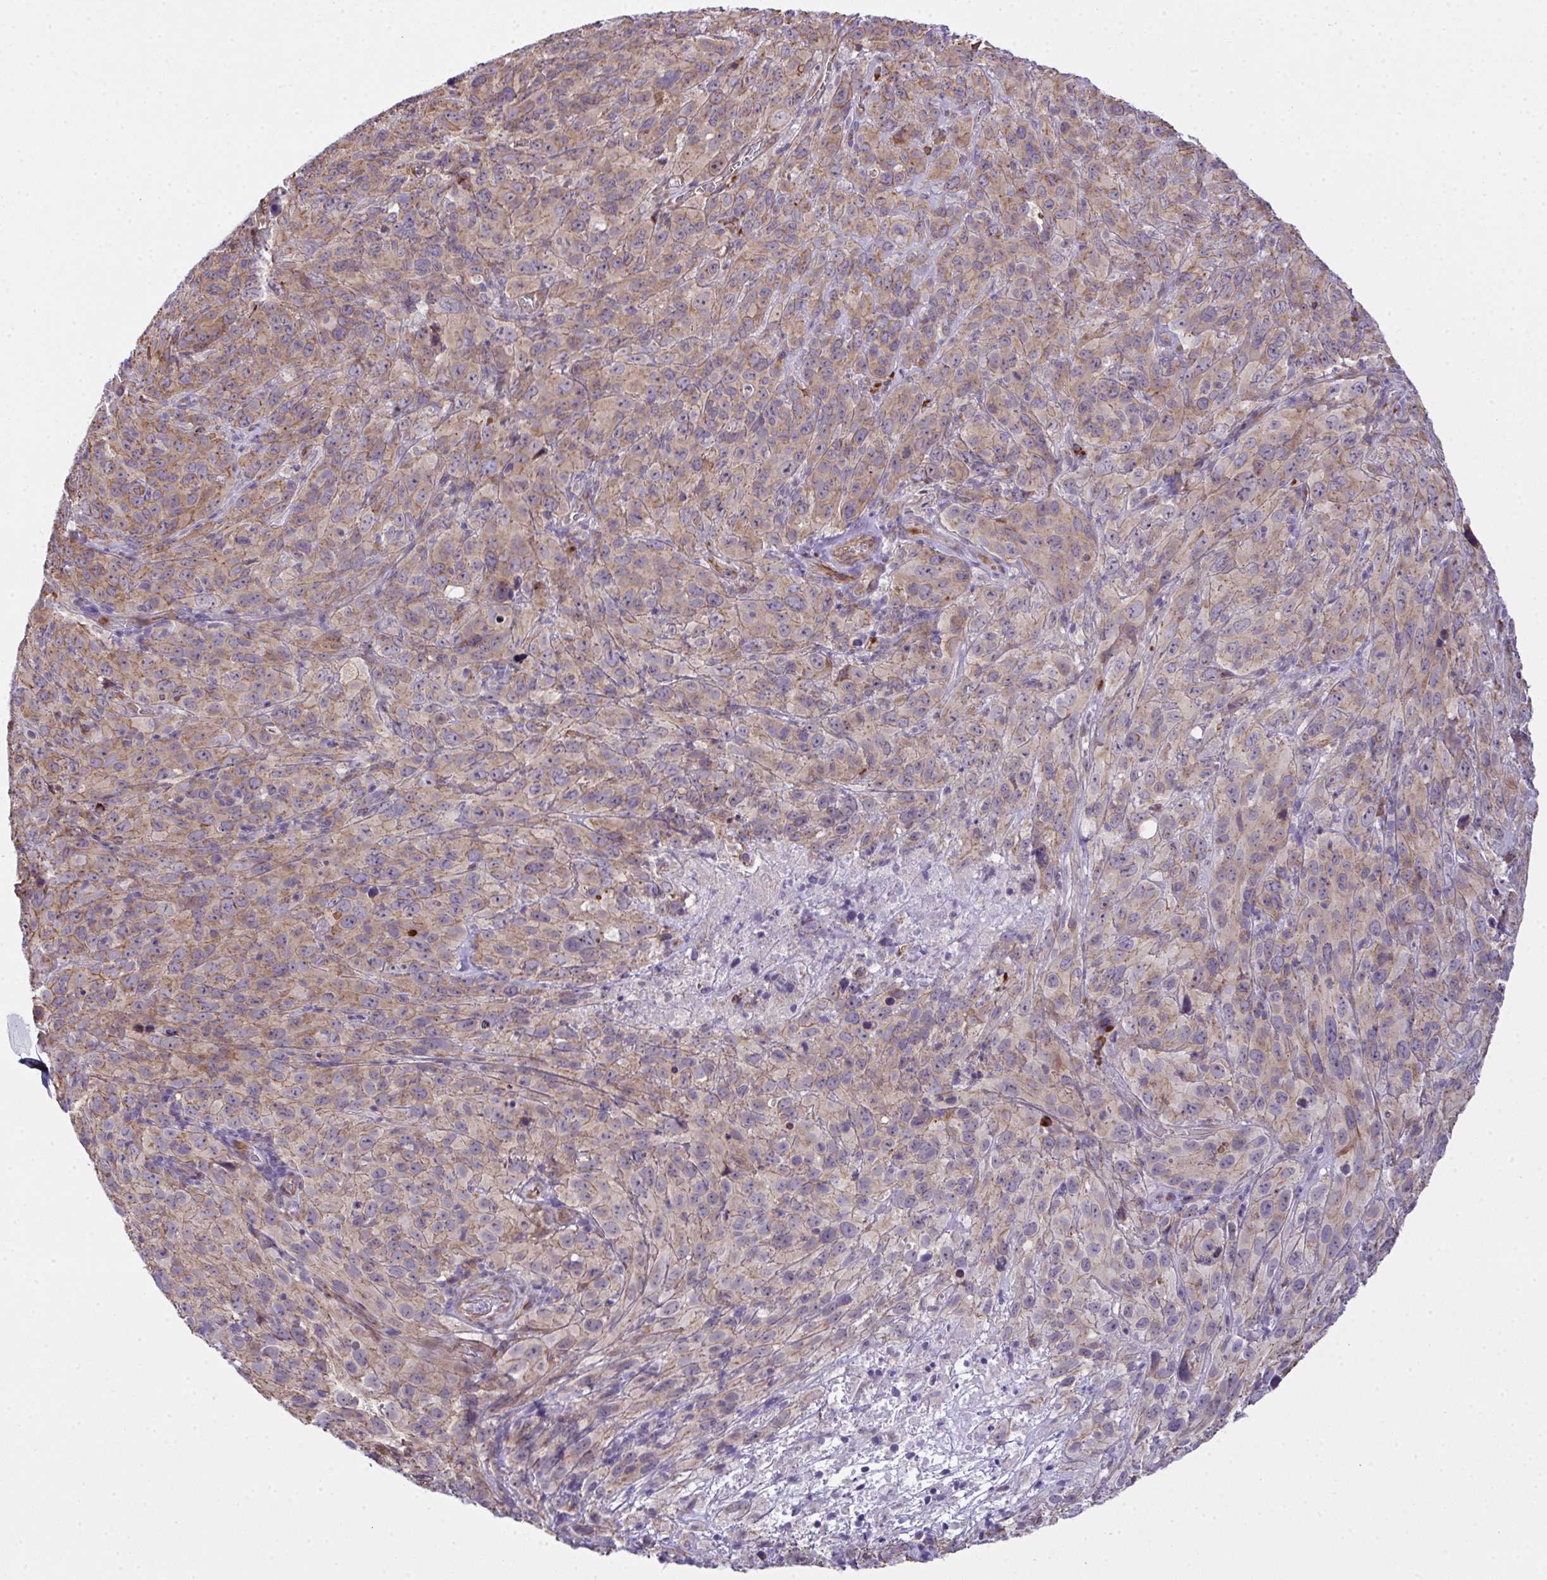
{"staining": {"intensity": "weak", "quantity": "25%-75%", "location": "cytoplasmic/membranous"}, "tissue": "cervical cancer", "cell_type": "Tumor cells", "image_type": "cancer", "snomed": [{"axis": "morphology", "description": "Squamous cell carcinoma, NOS"}, {"axis": "topography", "description": "Cervix"}], "caption": "A high-resolution photomicrograph shows IHC staining of cervical squamous cell carcinoma, which shows weak cytoplasmic/membranous positivity in about 25%-75% of tumor cells.", "gene": "RSKR", "patient": {"sex": "female", "age": 51}}